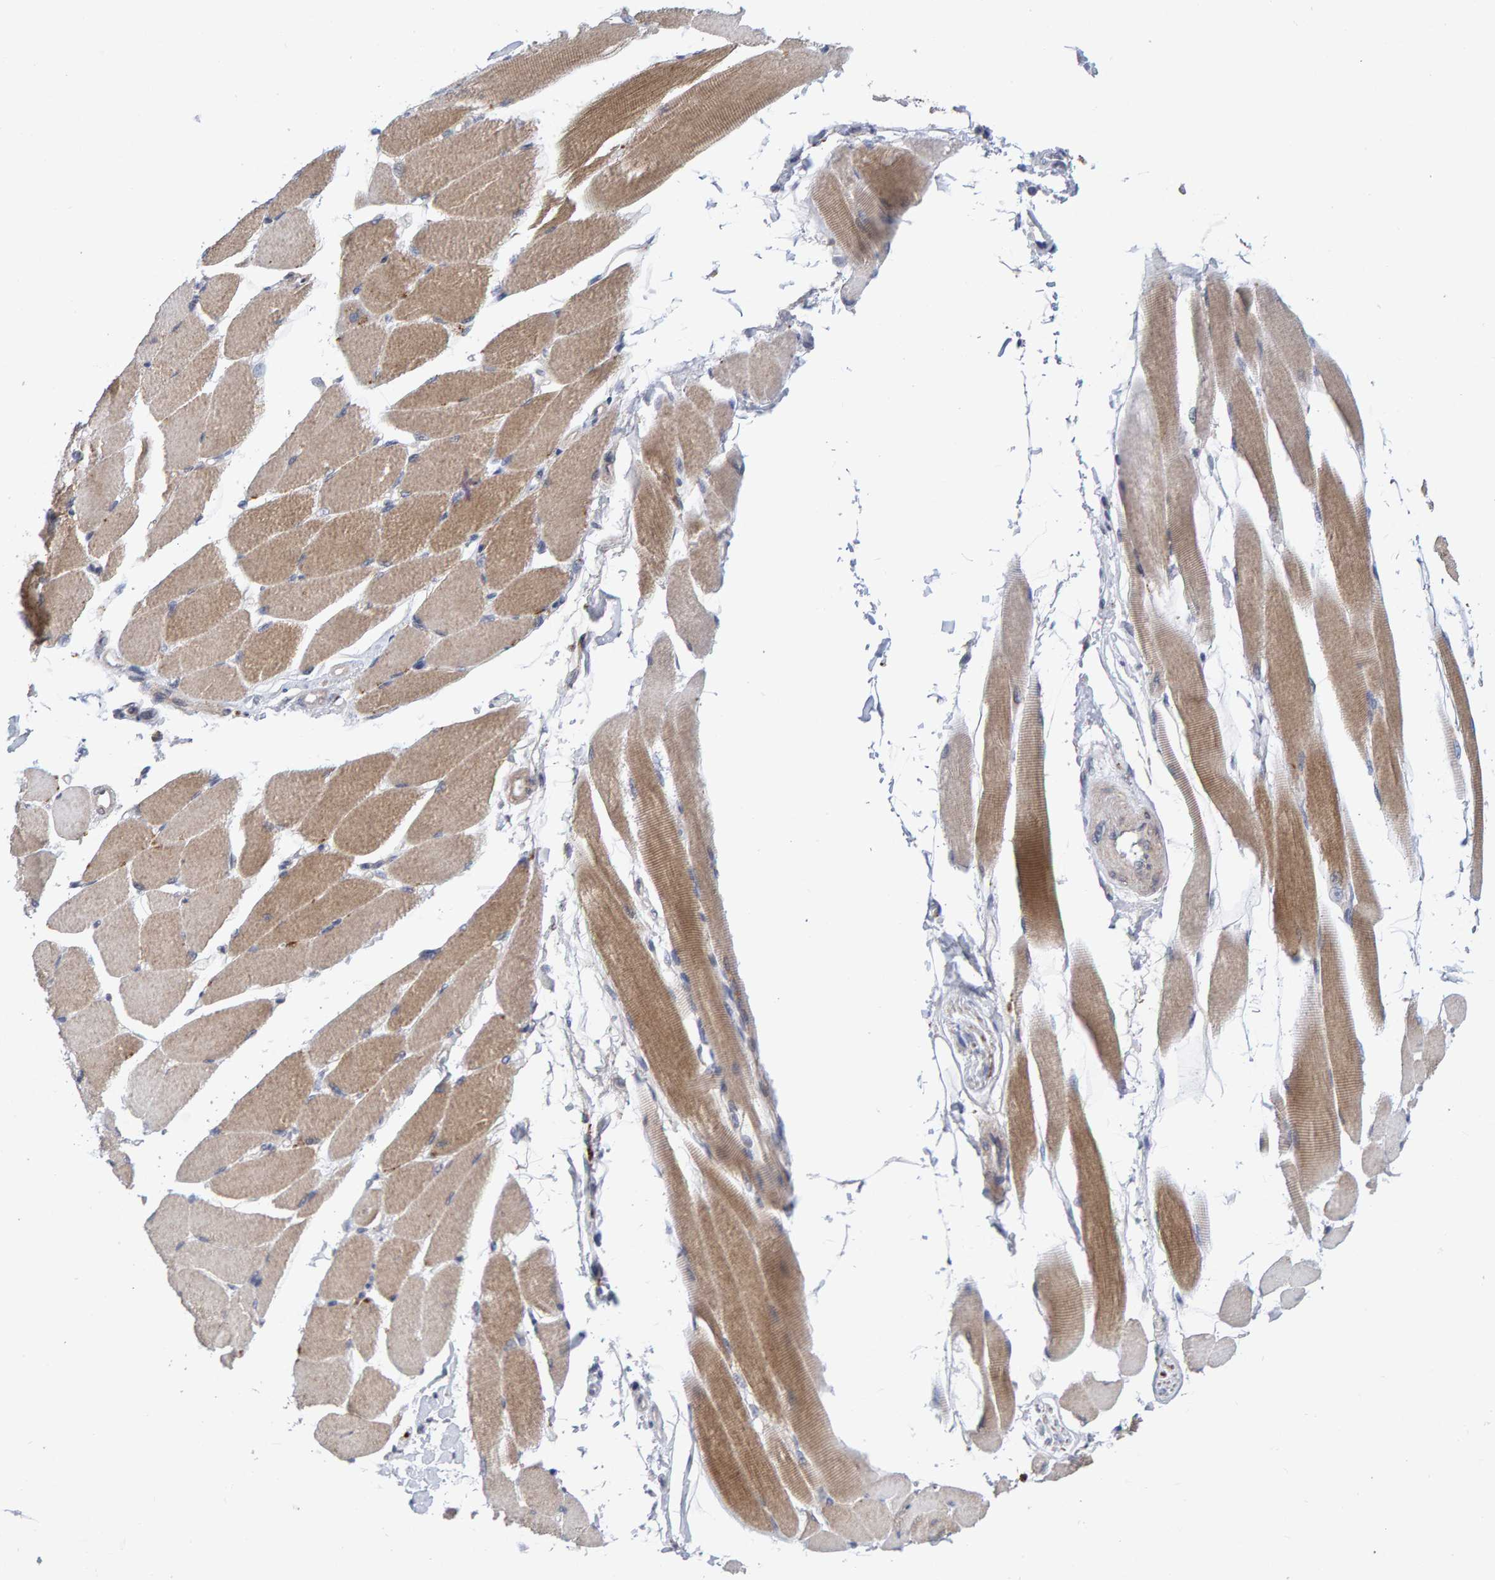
{"staining": {"intensity": "weak", "quantity": ">75%", "location": "cytoplasmic/membranous"}, "tissue": "skeletal muscle", "cell_type": "Myocytes", "image_type": "normal", "snomed": [{"axis": "morphology", "description": "Normal tissue, NOS"}, {"axis": "topography", "description": "Skeletal muscle"}, {"axis": "topography", "description": "Peripheral nerve tissue"}], "caption": "DAB immunohistochemical staining of normal human skeletal muscle demonstrates weak cytoplasmic/membranous protein positivity in approximately >75% of myocytes. The protein of interest is stained brown, and the nuclei are stained in blue (DAB (3,3'-diaminobenzidine) IHC with brightfield microscopy, high magnification).", "gene": "CDH2", "patient": {"sex": "female", "age": 84}}